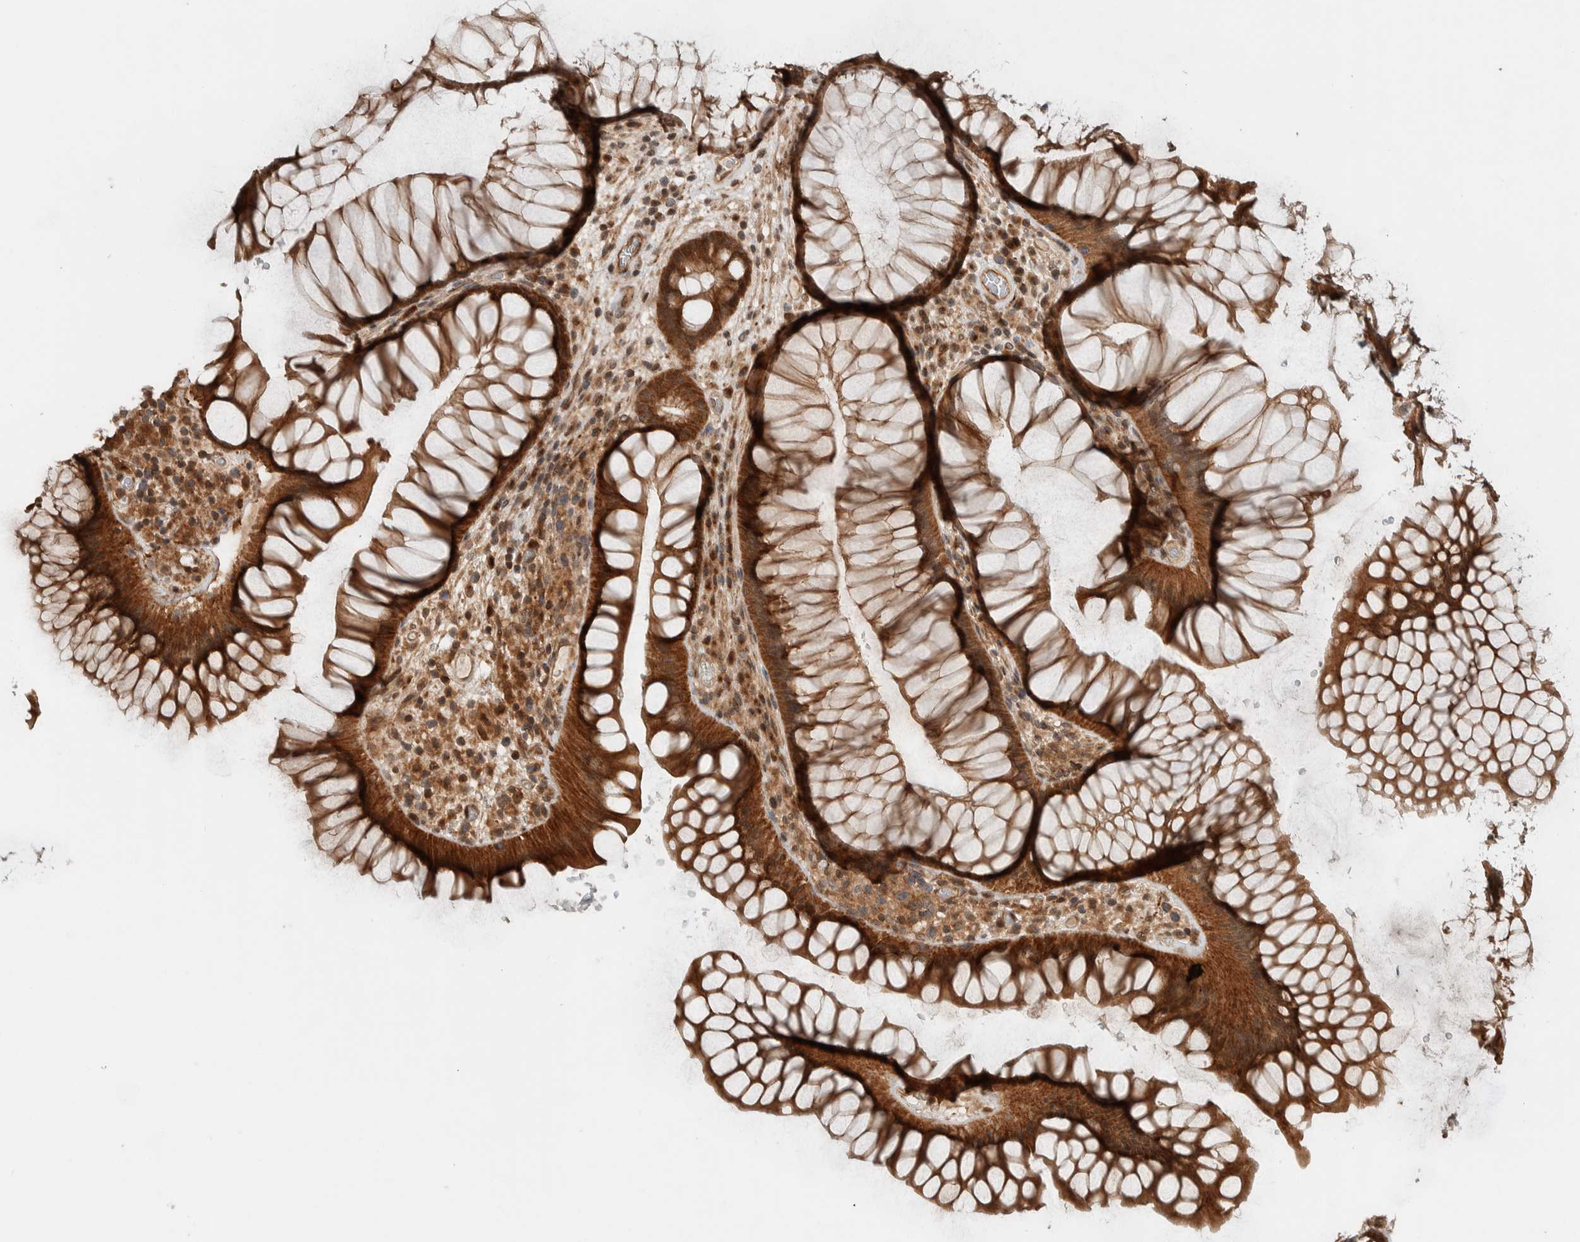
{"staining": {"intensity": "strong", "quantity": ">75%", "location": "cytoplasmic/membranous"}, "tissue": "rectum", "cell_type": "Glandular cells", "image_type": "normal", "snomed": [{"axis": "morphology", "description": "Normal tissue, NOS"}, {"axis": "topography", "description": "Rectum"}], "caption": "IHC micrograph of benign rectum stained for a protein (brown), which displays high levels of strong cytoplasmic/membranous expression in about >75% of glandular cells.", "gene": "KLHL6", "patient": {"sex": "male", "age": 51}}